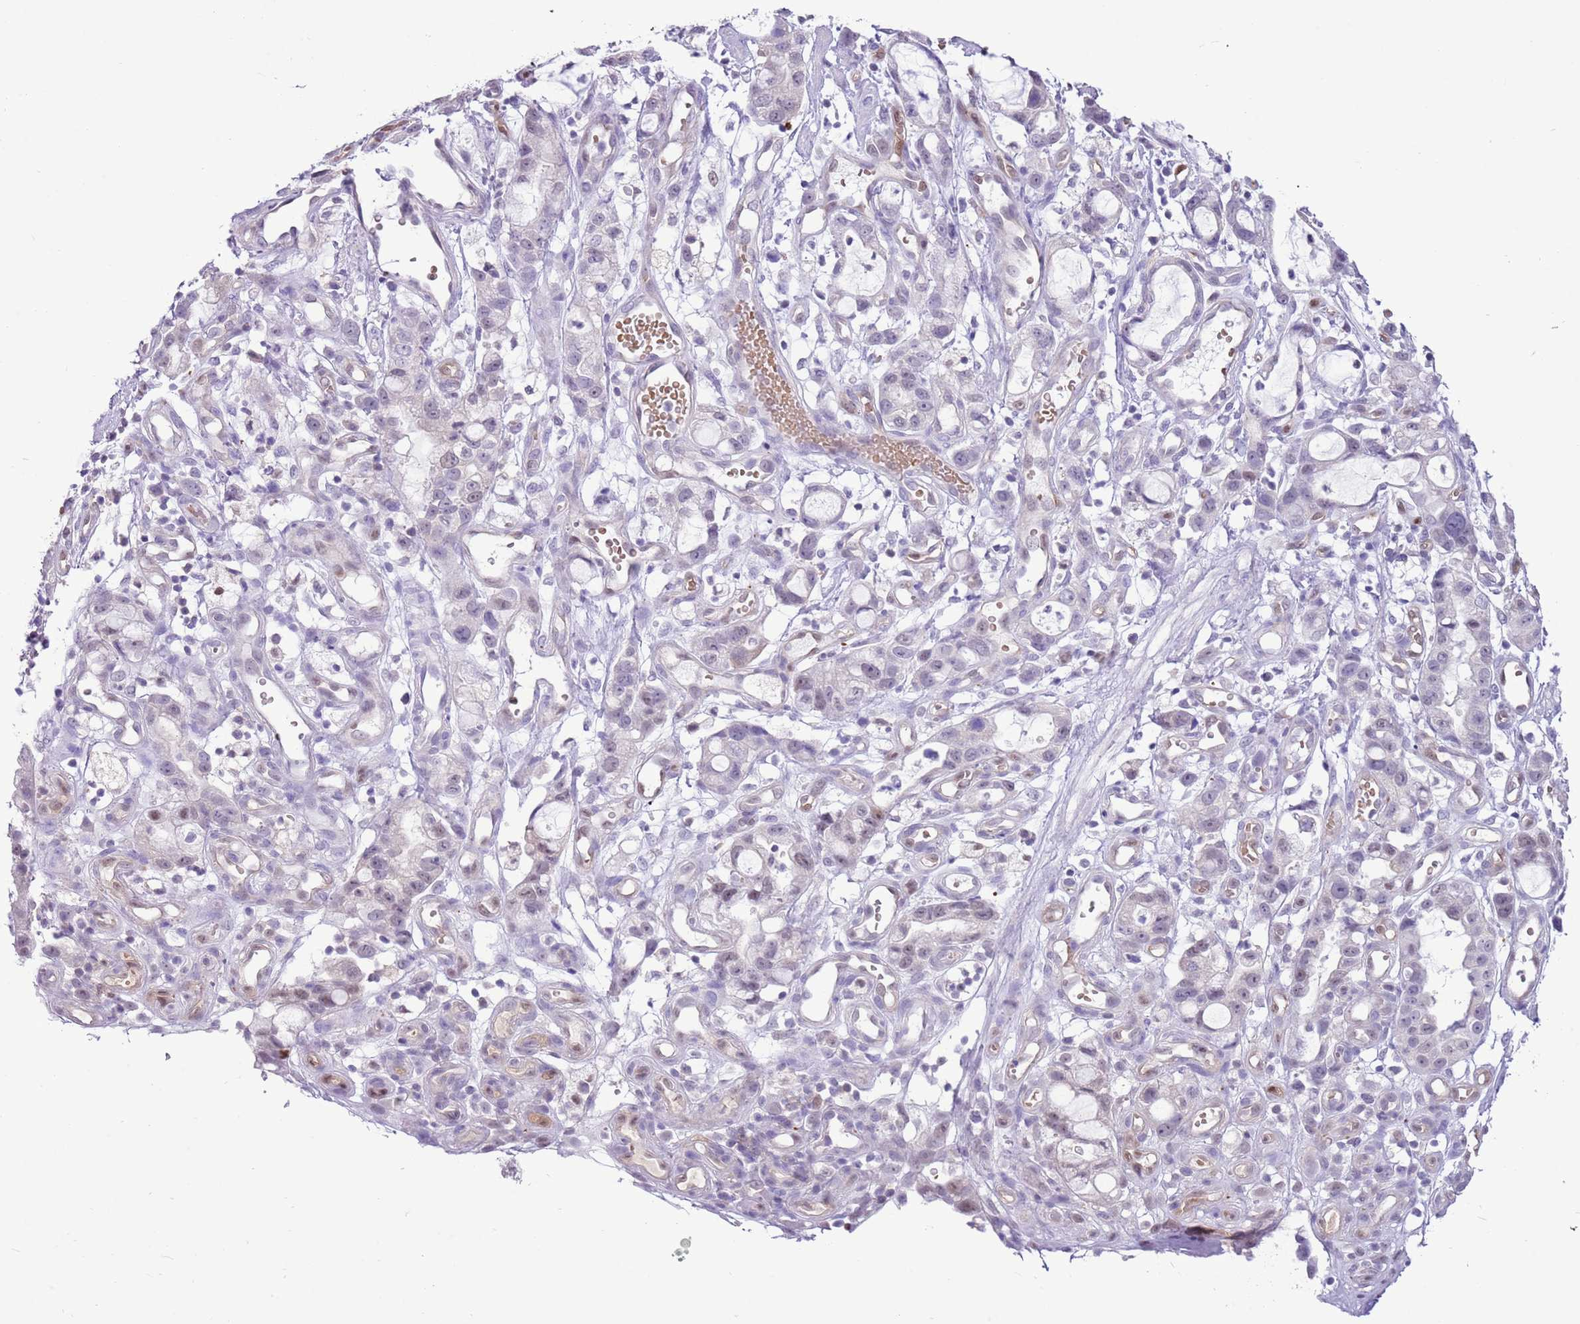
{"staining": {"intensity": "weak", "quantity": "<25%", "location": "nuclear"}, "tissue": "stomach cancer", "cell_type": "Tumor cells", "image_type": "cancer", "snomed": [{"axis": "morphology", "description": "Adenocarcinoma, NOS"}, {"axis": "topography", "description": "Stomach"}], "caption": "This image is of stomach cancer (adenocarcinoma) stained with immunohistochemistry (IHC) to label a protein in brown with the nuclei are counter-stained blue. There is no positivity in tumor cells.", "gene": "DDI2", "patient": {"sex": "male", "age": 55}}